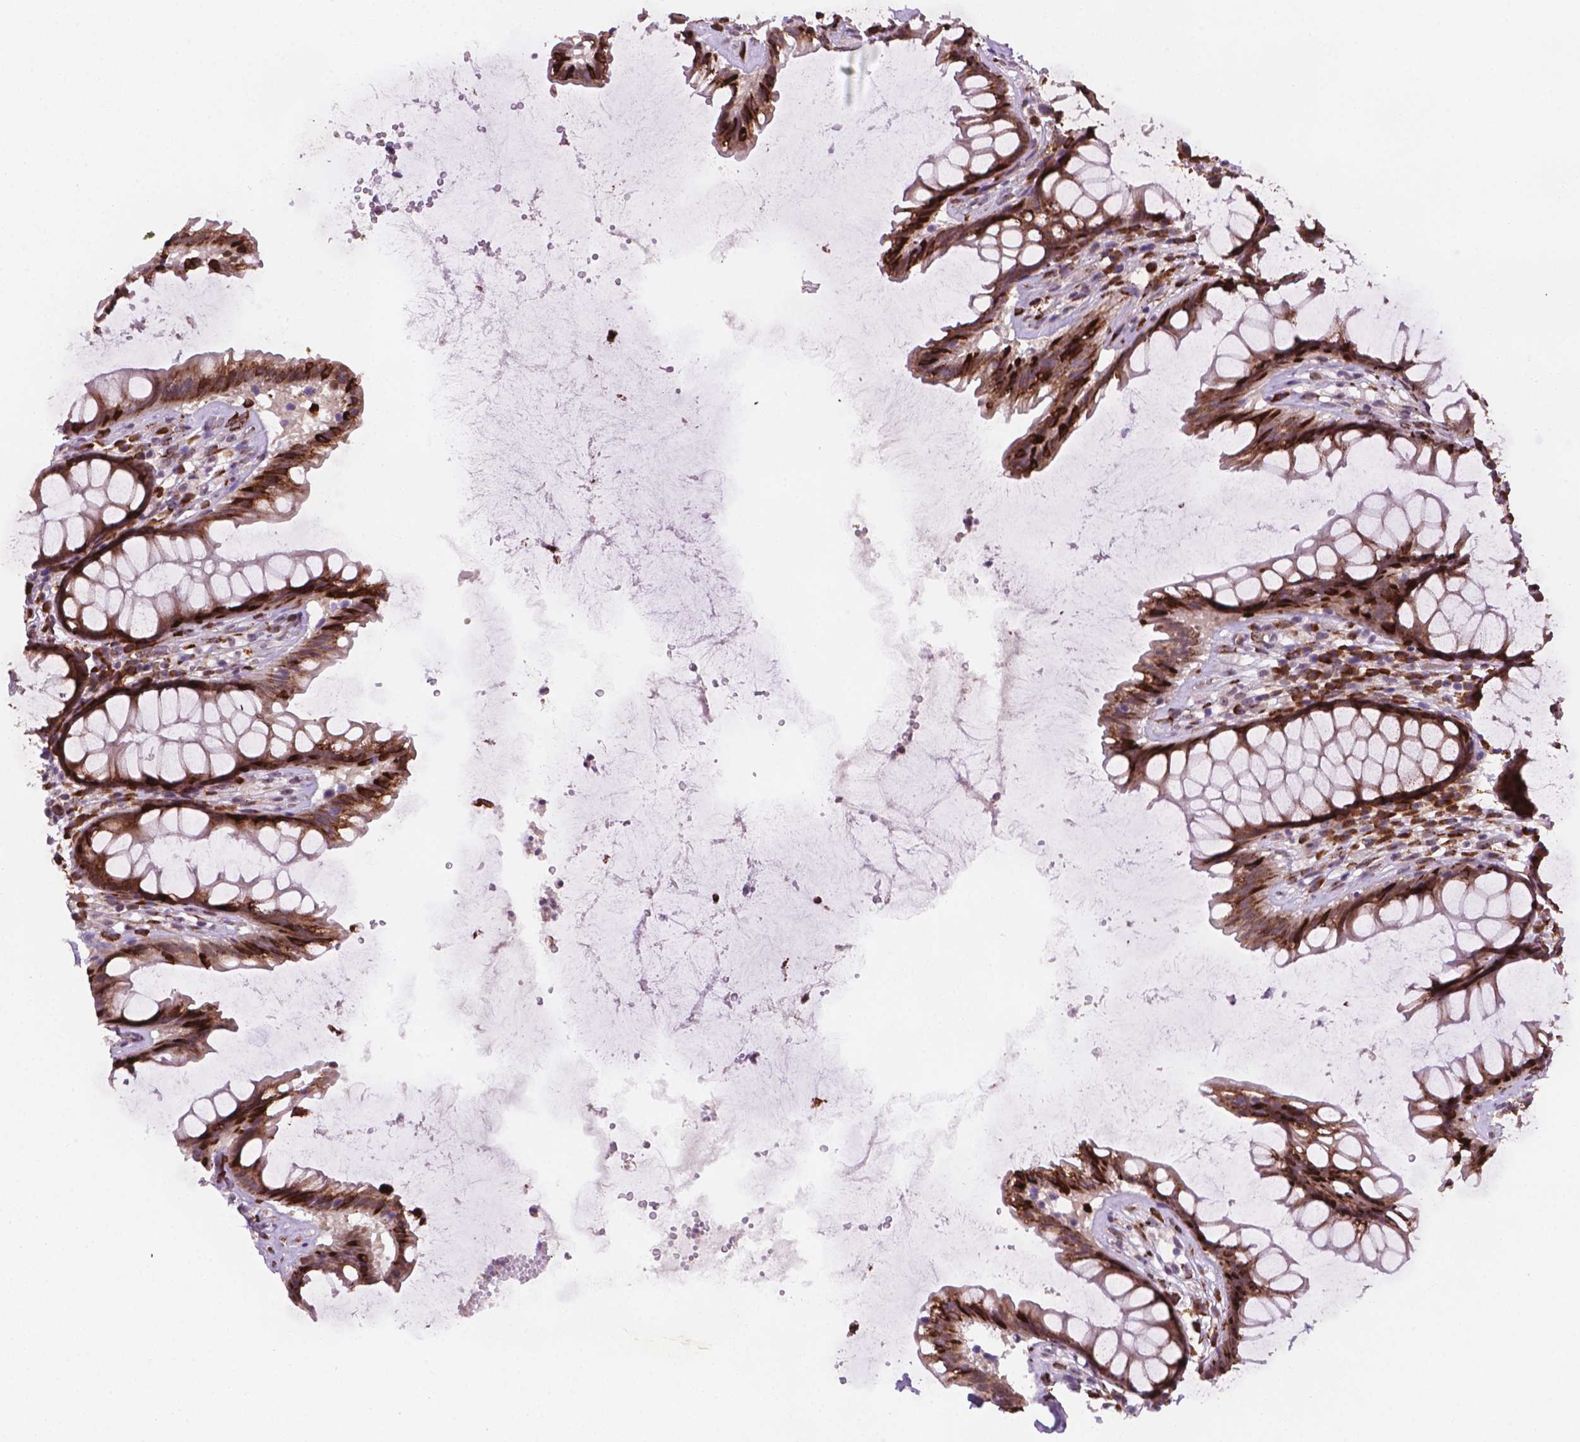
{"staining": {"intensity": "strong", "quantity": ">75%", "location": "cytoplasmic/membranous"}, "tissue": "rectum", "cell_type": "Glandular cells", "image_type": "normal", "snomed": [{"axis": "morphology", "description": "Normal tissue, NOS"}, {"axis": "topography", "description": "Rectum"}], "caption": "Strong cytoplasmic/membranous protein staining is appreciated in about >75% of glandular cells in rectum. (DAB IHC, brown staining for protein, blue staining for nuclei).", "gene": "FNIP1", "patient": {"sex": "male", "age": 72}}